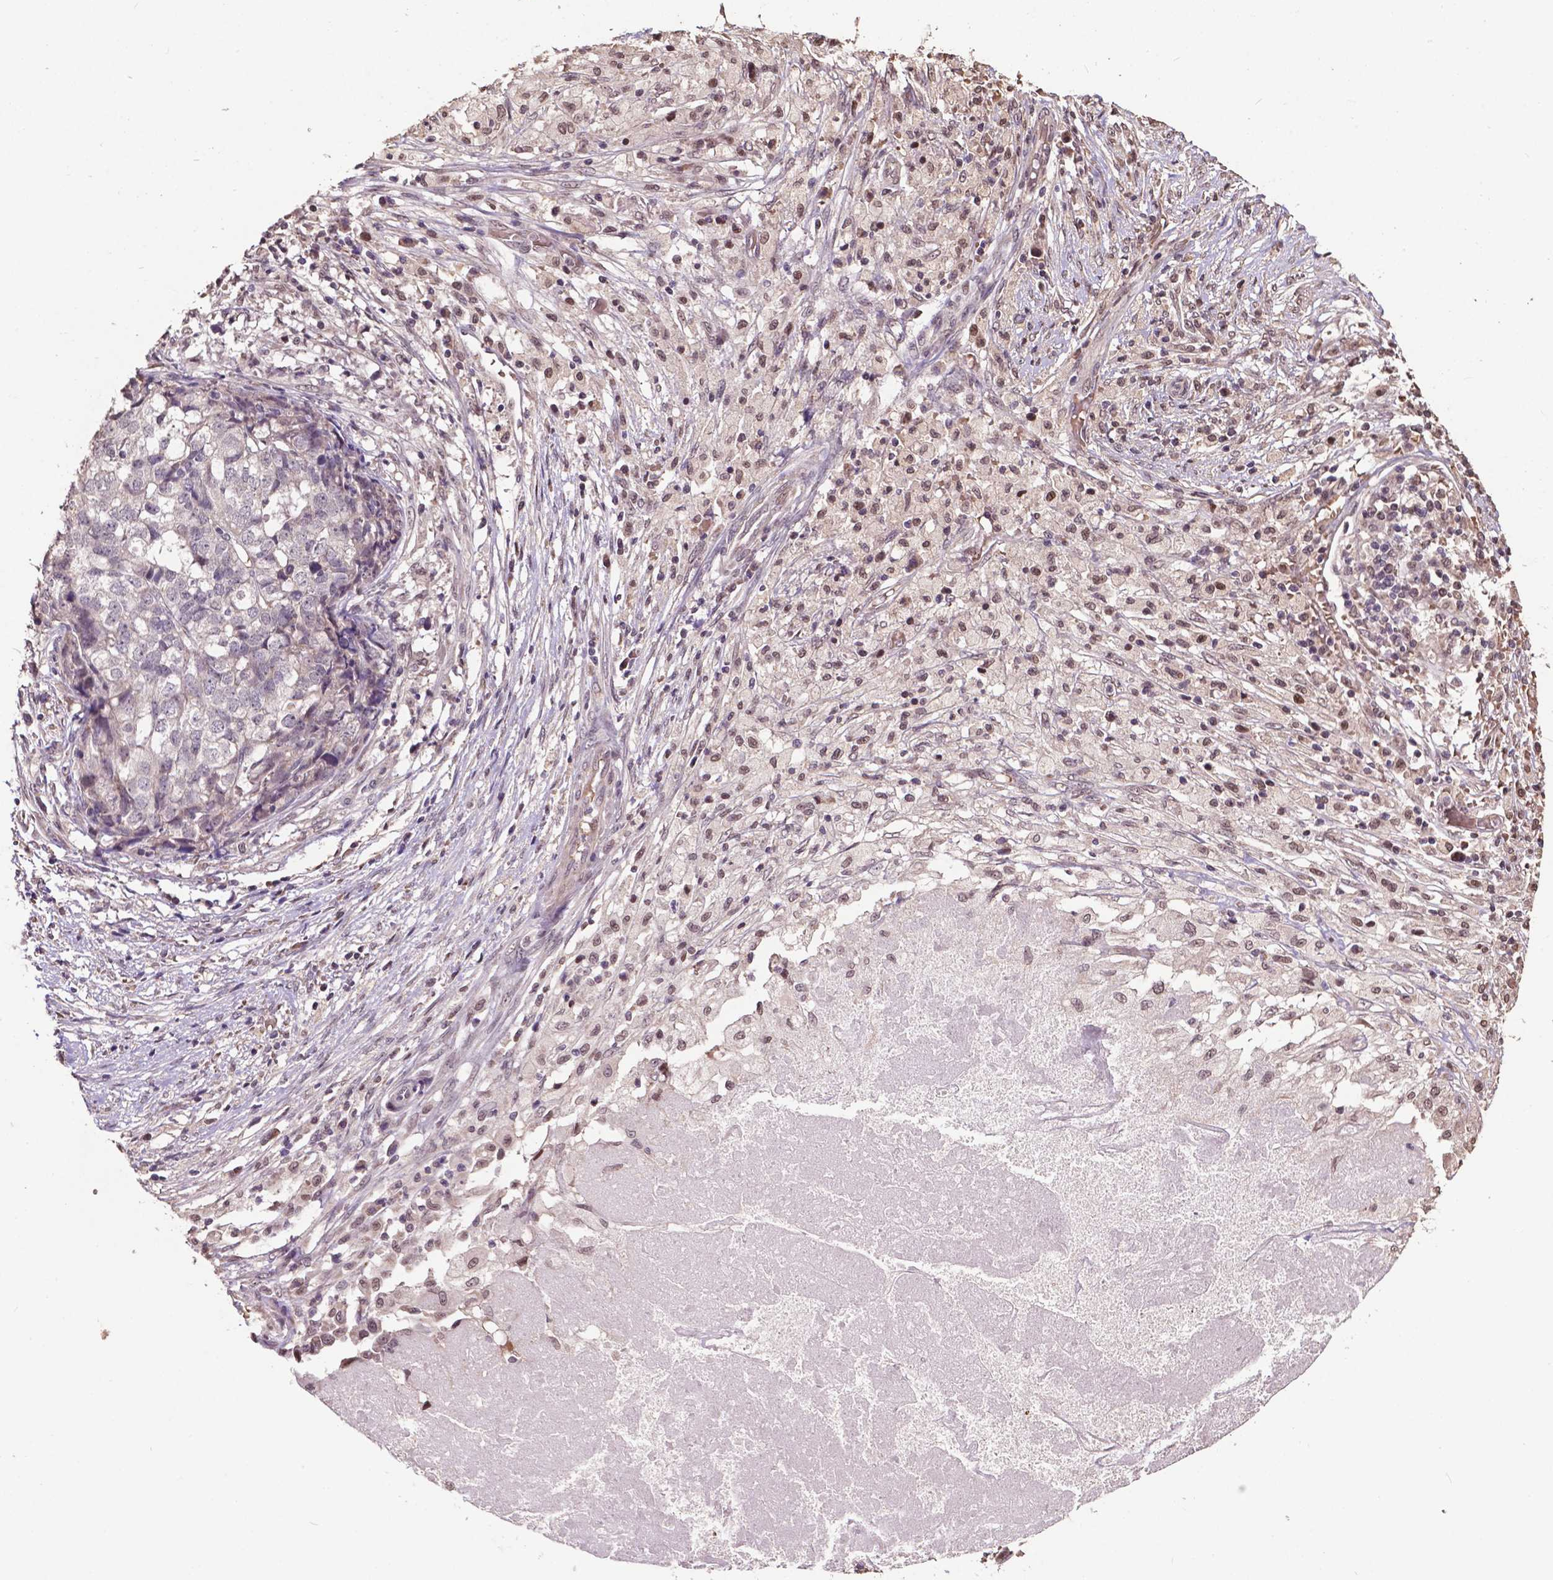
{"staining": {"intensity": "negative", "quantity": "none", "location": "none"}, "tissue": "stomach cancer", "cell_type": "Tumor cells", "image_type": "cancer", "snomed": [{"axis": "morphology", "description": "Adenocarcinoma, NOS"}, {"axis": "topography", "description": "Stomach"}], "caption": "An IHC histopathology image of adenocarcinoma (stomach) is shown. There is no staining in tumor cells of adenocarcinoma (stomach). (DAB (3,3'-diaminobenzidine) IHC visualized using brightfield microscopy, high magnification).", "gene": "GLRA2", "patient": {"sex": "male", "age": 69}}